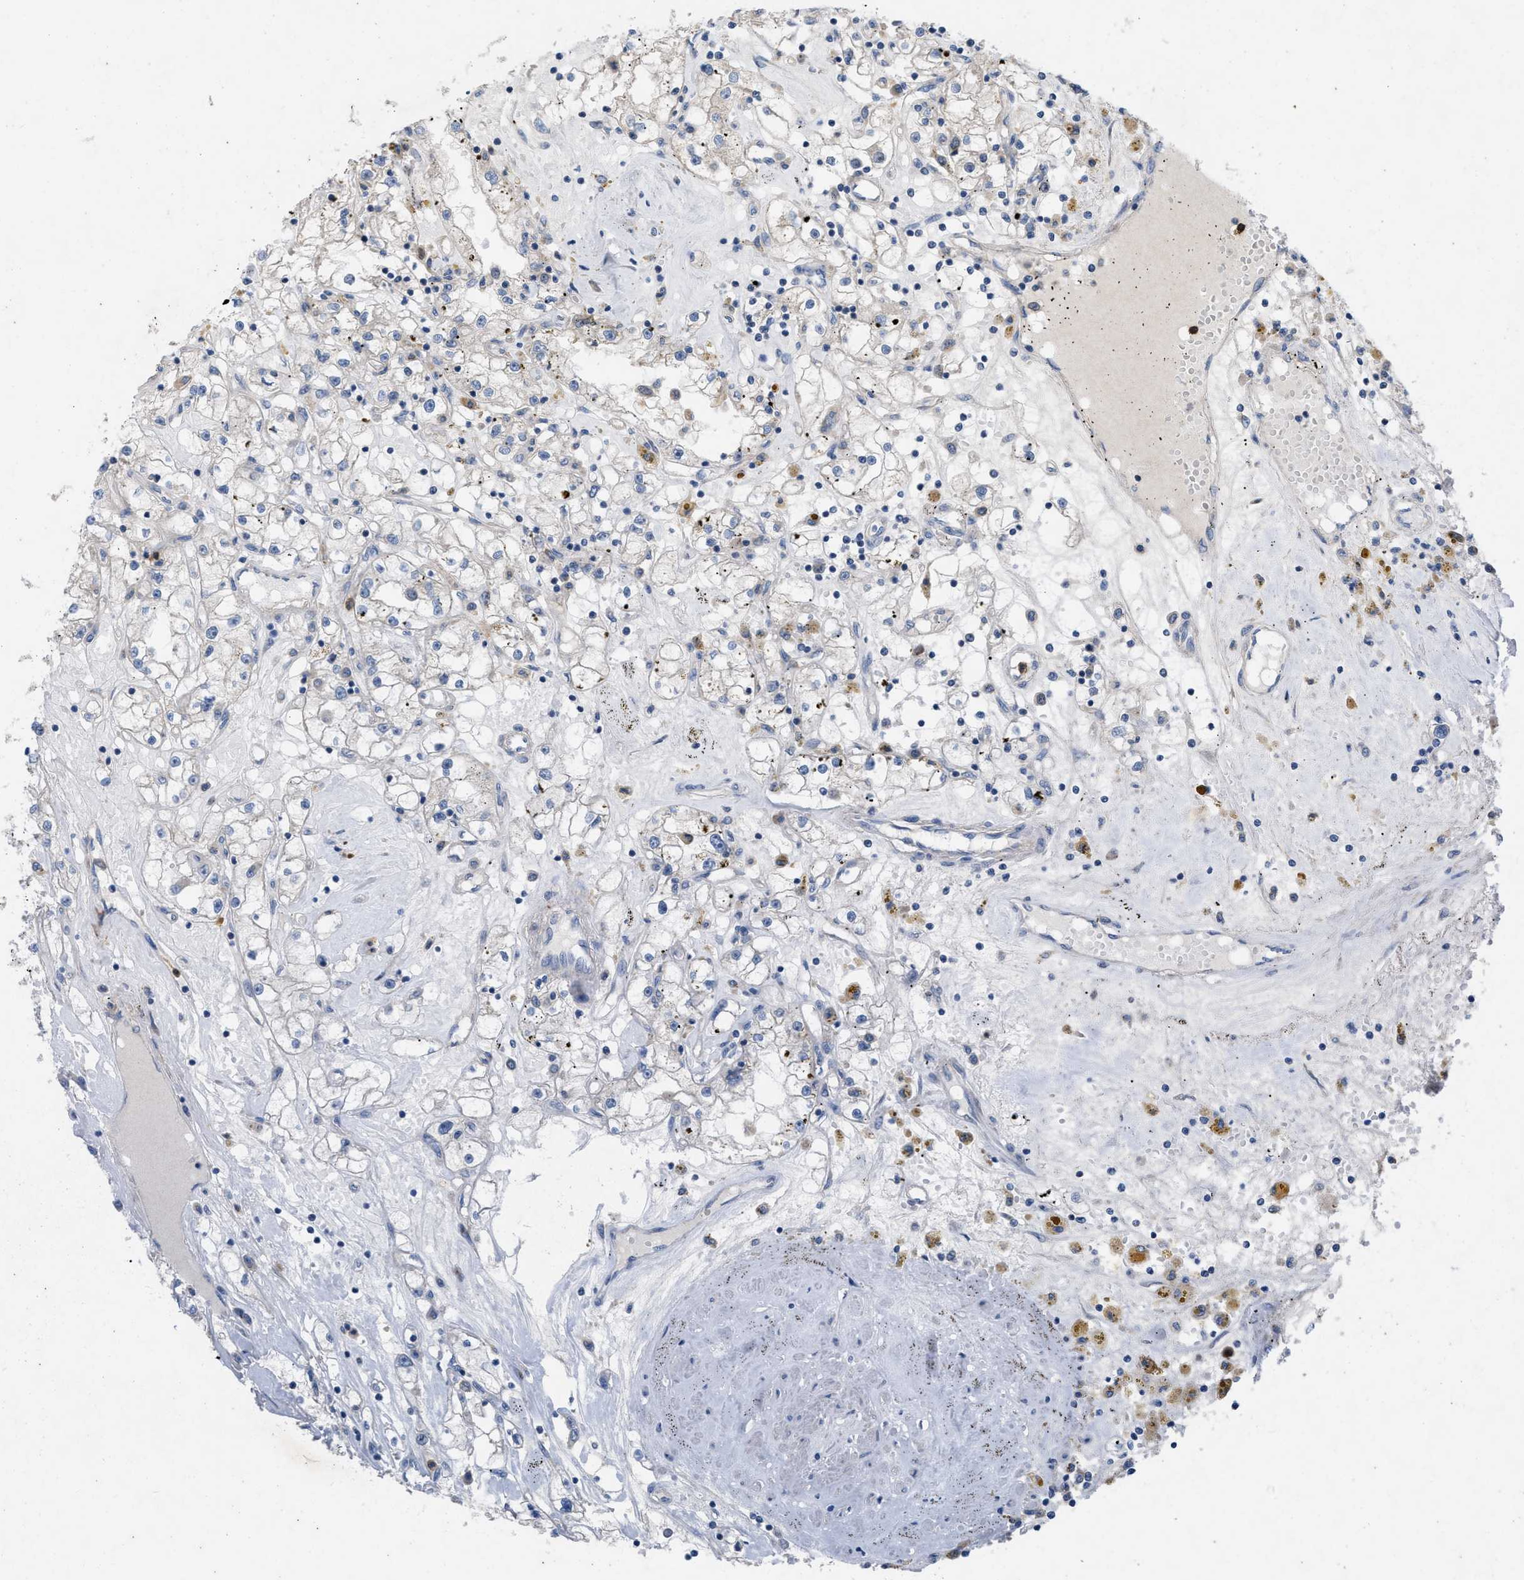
{"staining": {"intensity": "negative", "quantity": "none", "location": "none"}, "tissue": "renal cancer", "cell_type": "Tumor cells", "image_type": "cancer", "snomed": [{"axis": "morphology", "description": "Adenocarcinoma, NOS"}, {"axis": "topography", "description": "Kidney"}], "caption": "DAB immunohistochemical staining of renal adenocarcinoma reveals no significant expression in tumor cells.", "gene": "PLPPR5", "patient": {"sex": "male", "age": 56}}